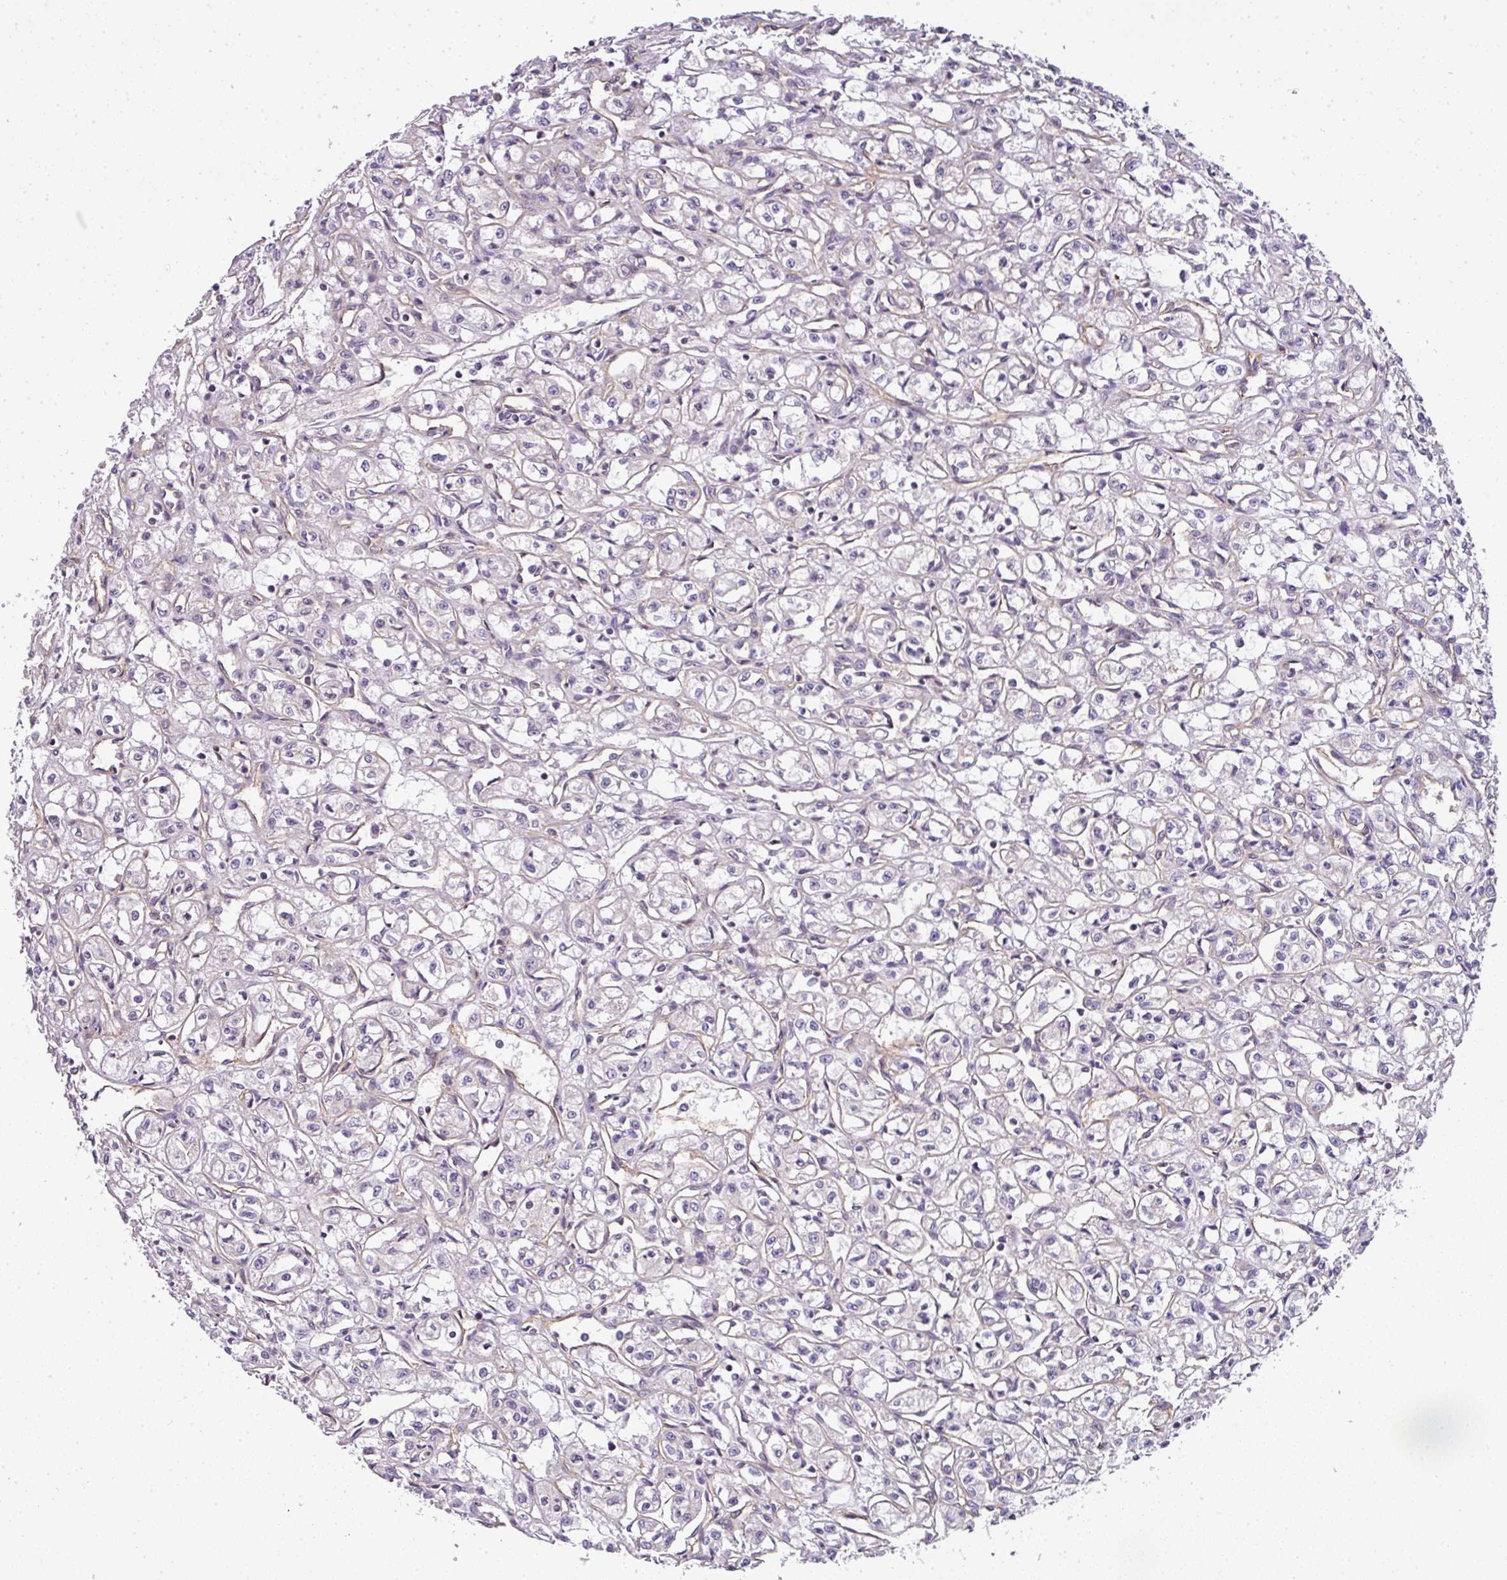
{"staining": {"intensity": "negative", "quantity": "none", "location": "none"}, "tissue": "renal cancer", "cell_type": "Tumor cells", "image_type": "cancer", "snomed": [{"axis": "morphology", "description": "Adenocarcinoma, NOS"}, {"axis": "topography", "description": "Kidney"}], "caption": "A micrograph of human renal adenocarcinoma is negative for staining in tumor cells.", "gene": "OR11H4", "patient": {"sex": "male", "age": 56}}